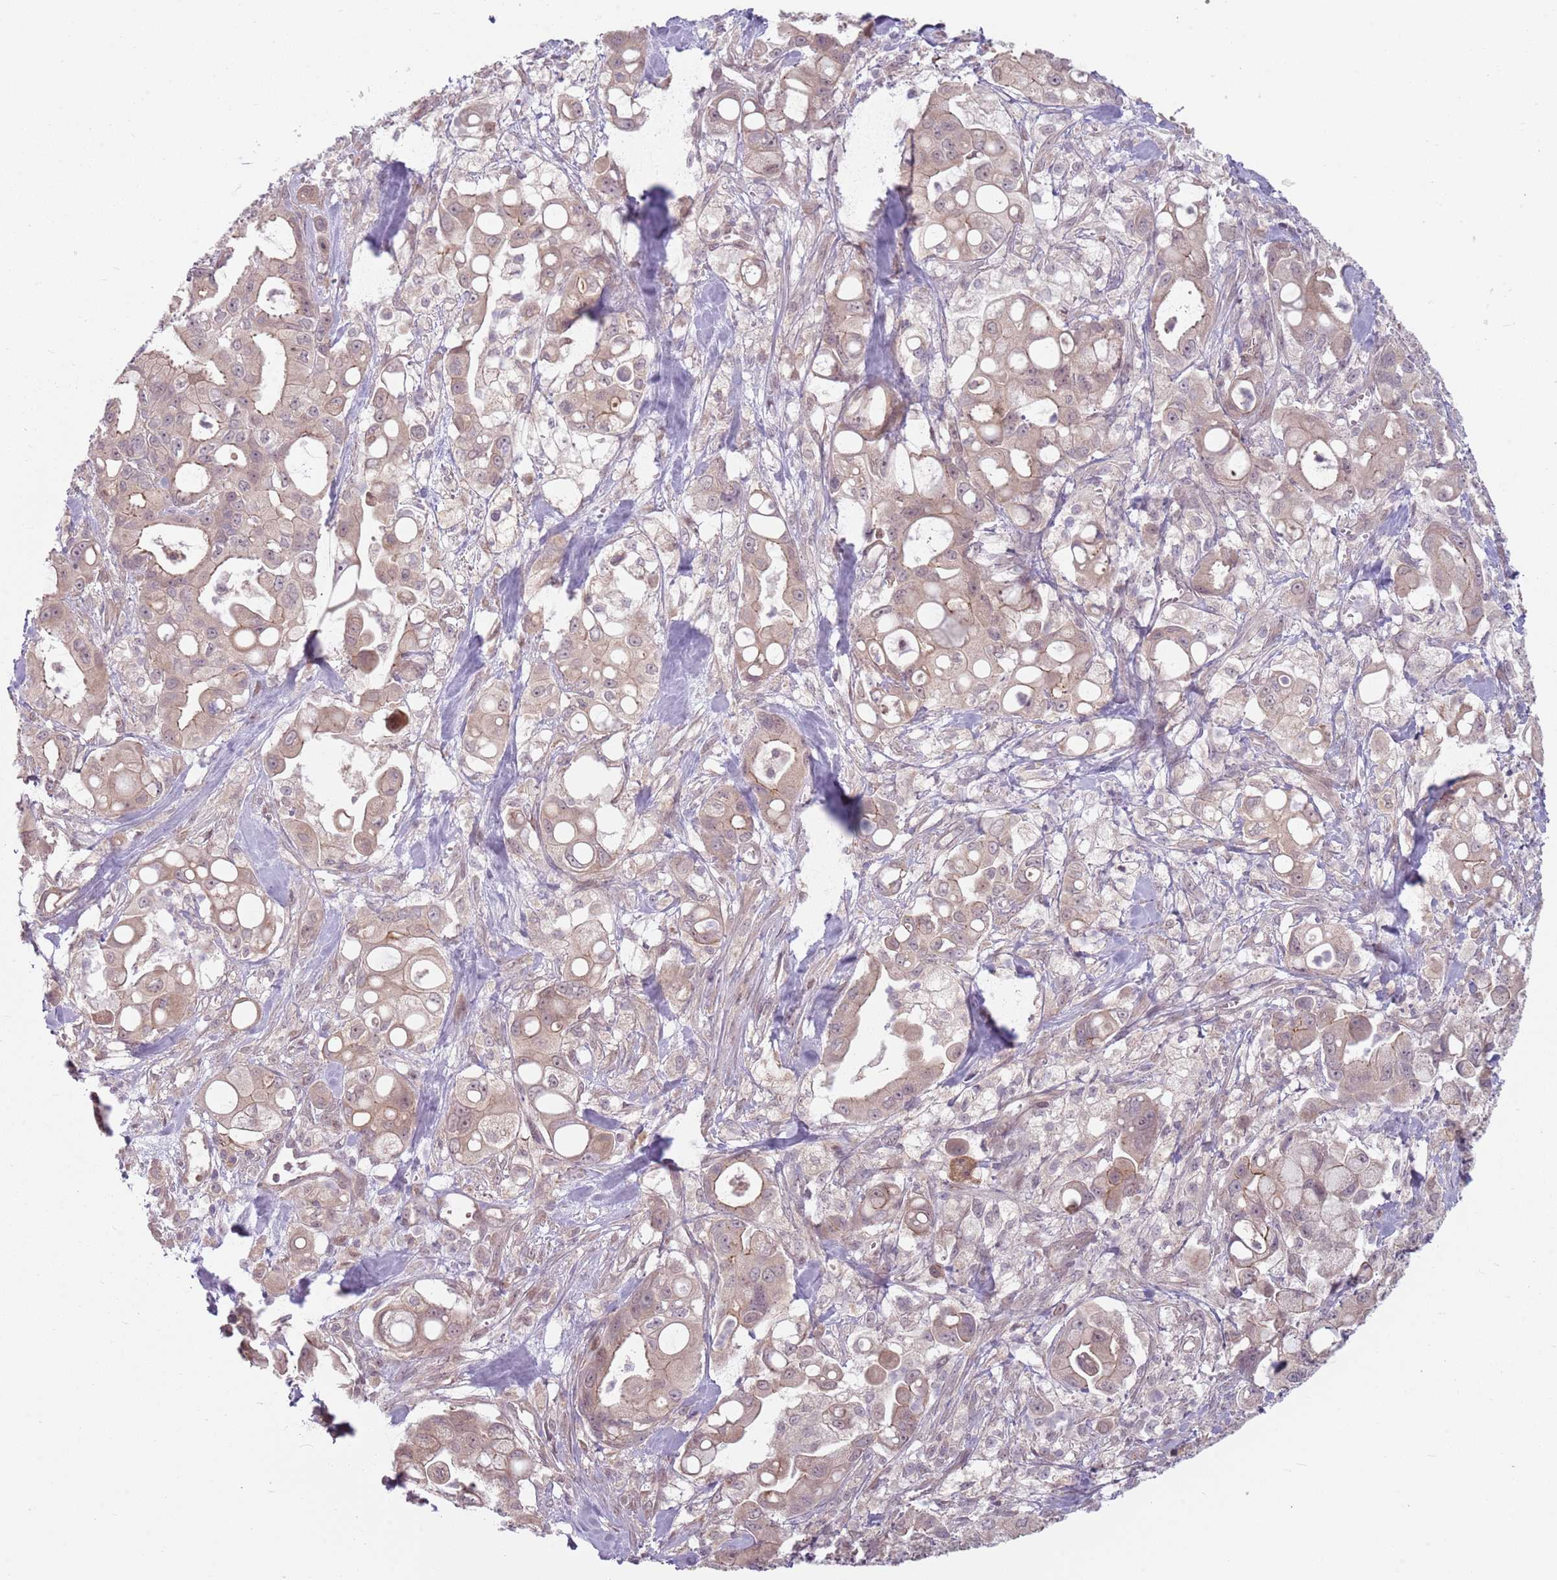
{"staining": {"intensity": "weak", "quantity": ">75%", "location": "cytoplasmic/membranous"}, "tissue": "pancreatic cancer", "cell_type": "Tumor cells", "image_type": "cancer", "snomed": [{"axis": "morphology", "description": "Adenocarcinoma, NOS"}, {"axis": "topography", "description": "Pancreas"}], "caption": "A brown stain shows weak cytoplasmic/membranous expression of a protein in pancreatic cancer tumor cells.", "gene": "ADGRG1", "patient": {"sex": "male", "age": 68}}